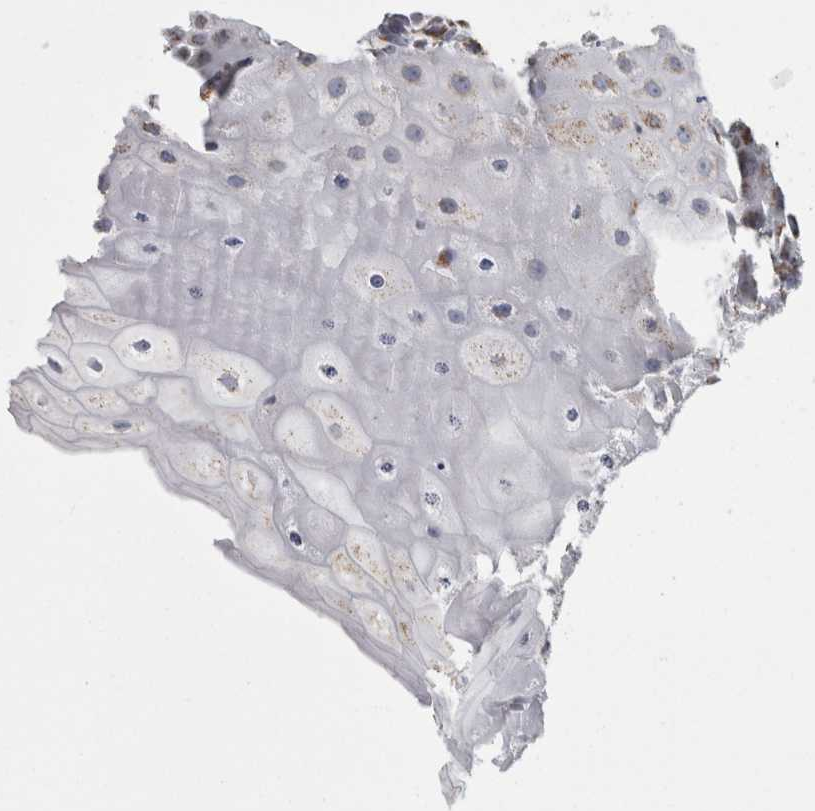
{"staining": {"intensity": "moderate", "quantity": "25%-75%", "location": "cytoplasmic/membranous"}, "tissue": "oral mucosa", "cell_type": "Squamous epithelial cells", "image_type": "normal", "snomed": [{"axis": "morphology", "description": "Normal tissue, NOS"}, {"axis": "topography", "description": "Oral tissue"}], "caption": "Immunohistochemical staining of benign oral mucosa demonstrates moderate cytoplasmic/membranous protein staining in approximately 25%-75% of squamous epithelial cells. Using DAB (brown) and hematoxylin (blue) stains, captured at high magnification using brightfield microscopy.", "gene": "MDH2", "patient": {"sex": "female", "age": 76}}